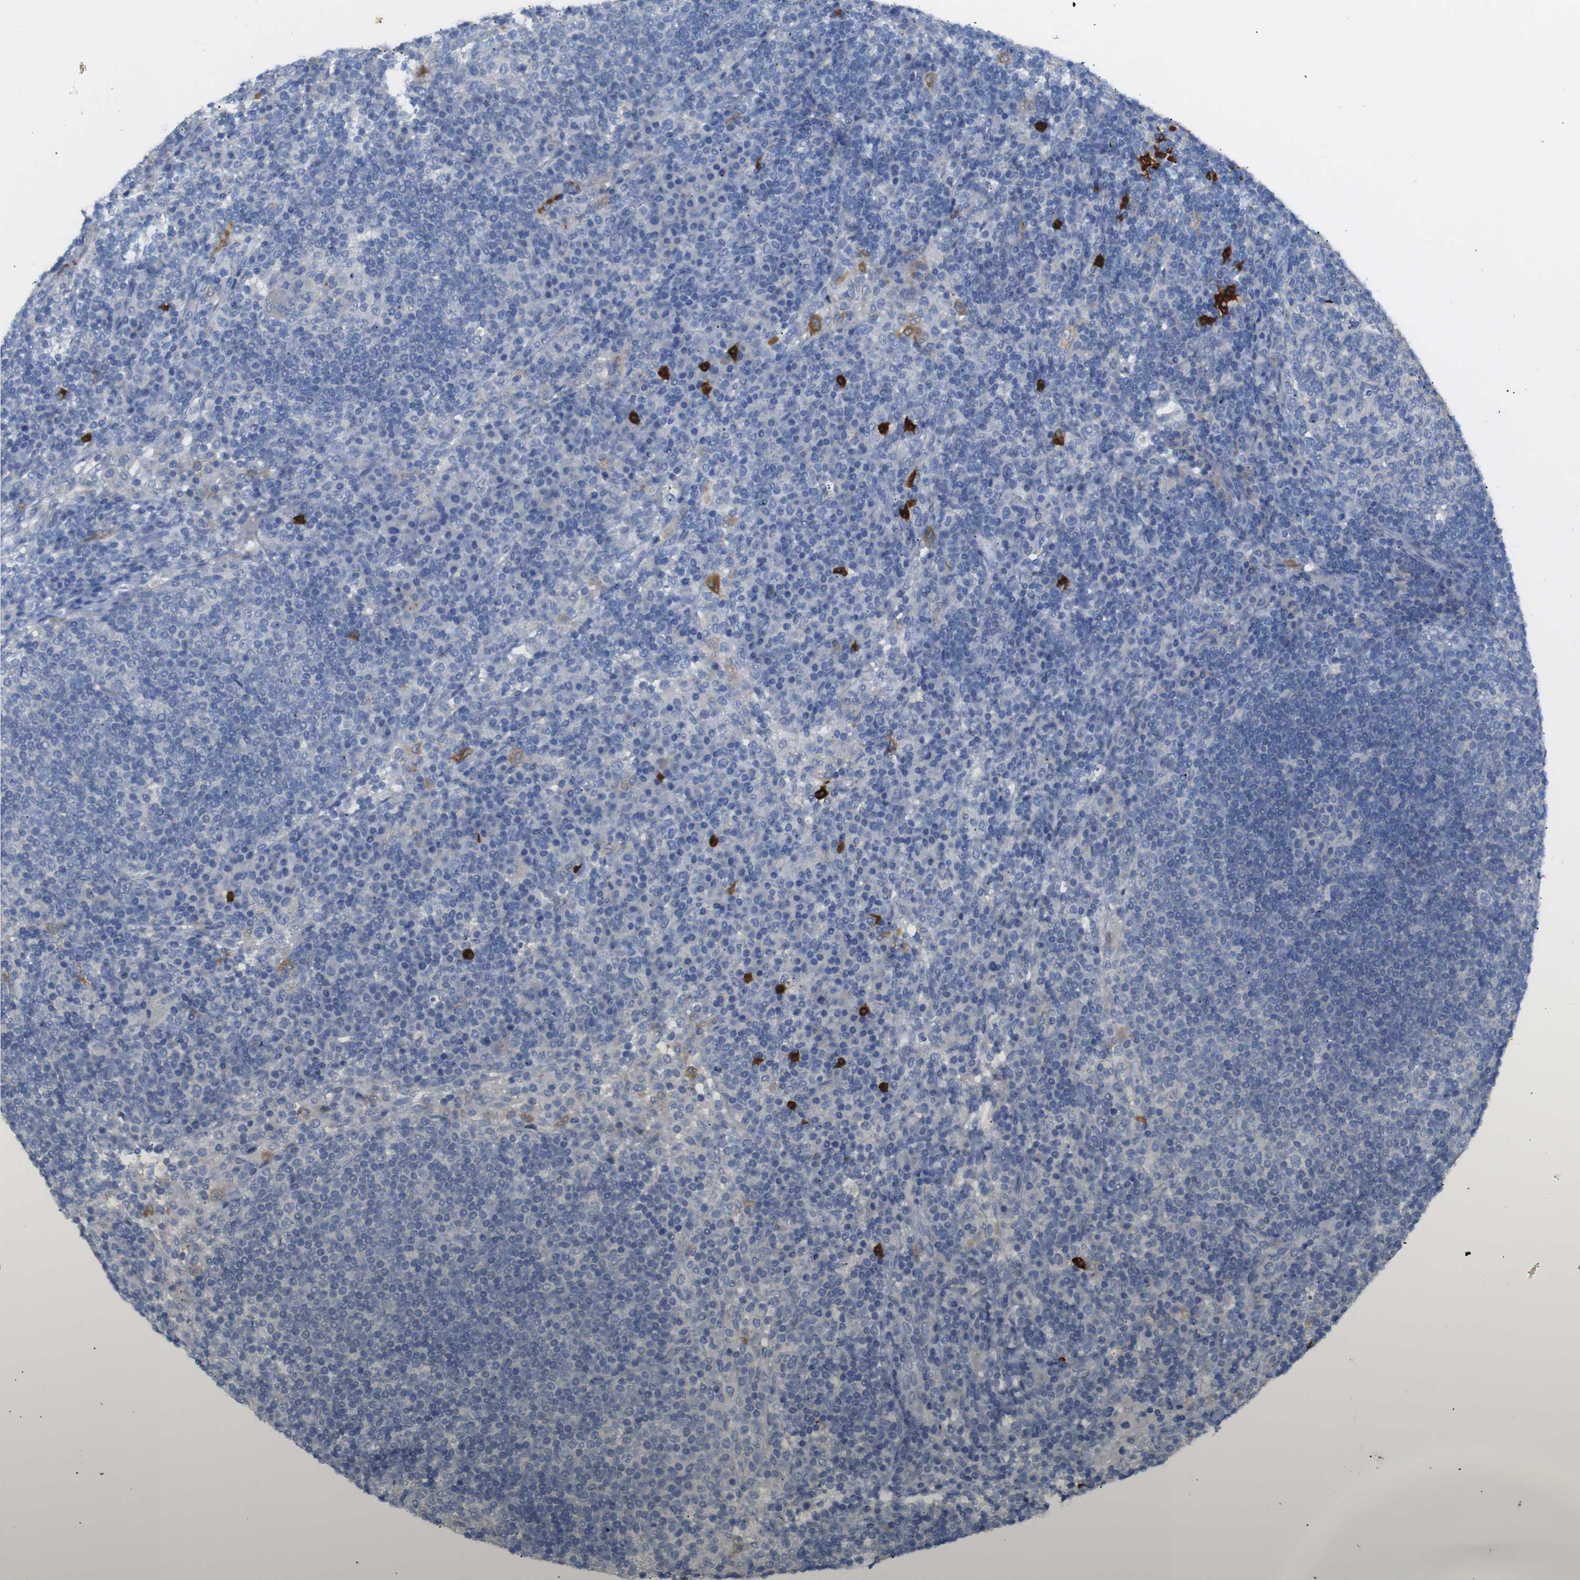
{"staining": {"intensity": "negative", "quantity": "none", "location": "none"}, "tissue": "lymph node", "cell_type": "Germinal center cells", "image_type": "normal", "snomed": [{"axis": "morphology", "description": "Normal tissue, NOS"}, {"axis": "topography", "description": "Lymph node"}], "caption": "Immunohistochemistry (IHC) of normal human lymph node demonstrates no staining in germinal center cells.", "gene": "ALOX15", "patient": {"sex": "female", "age": 53}}